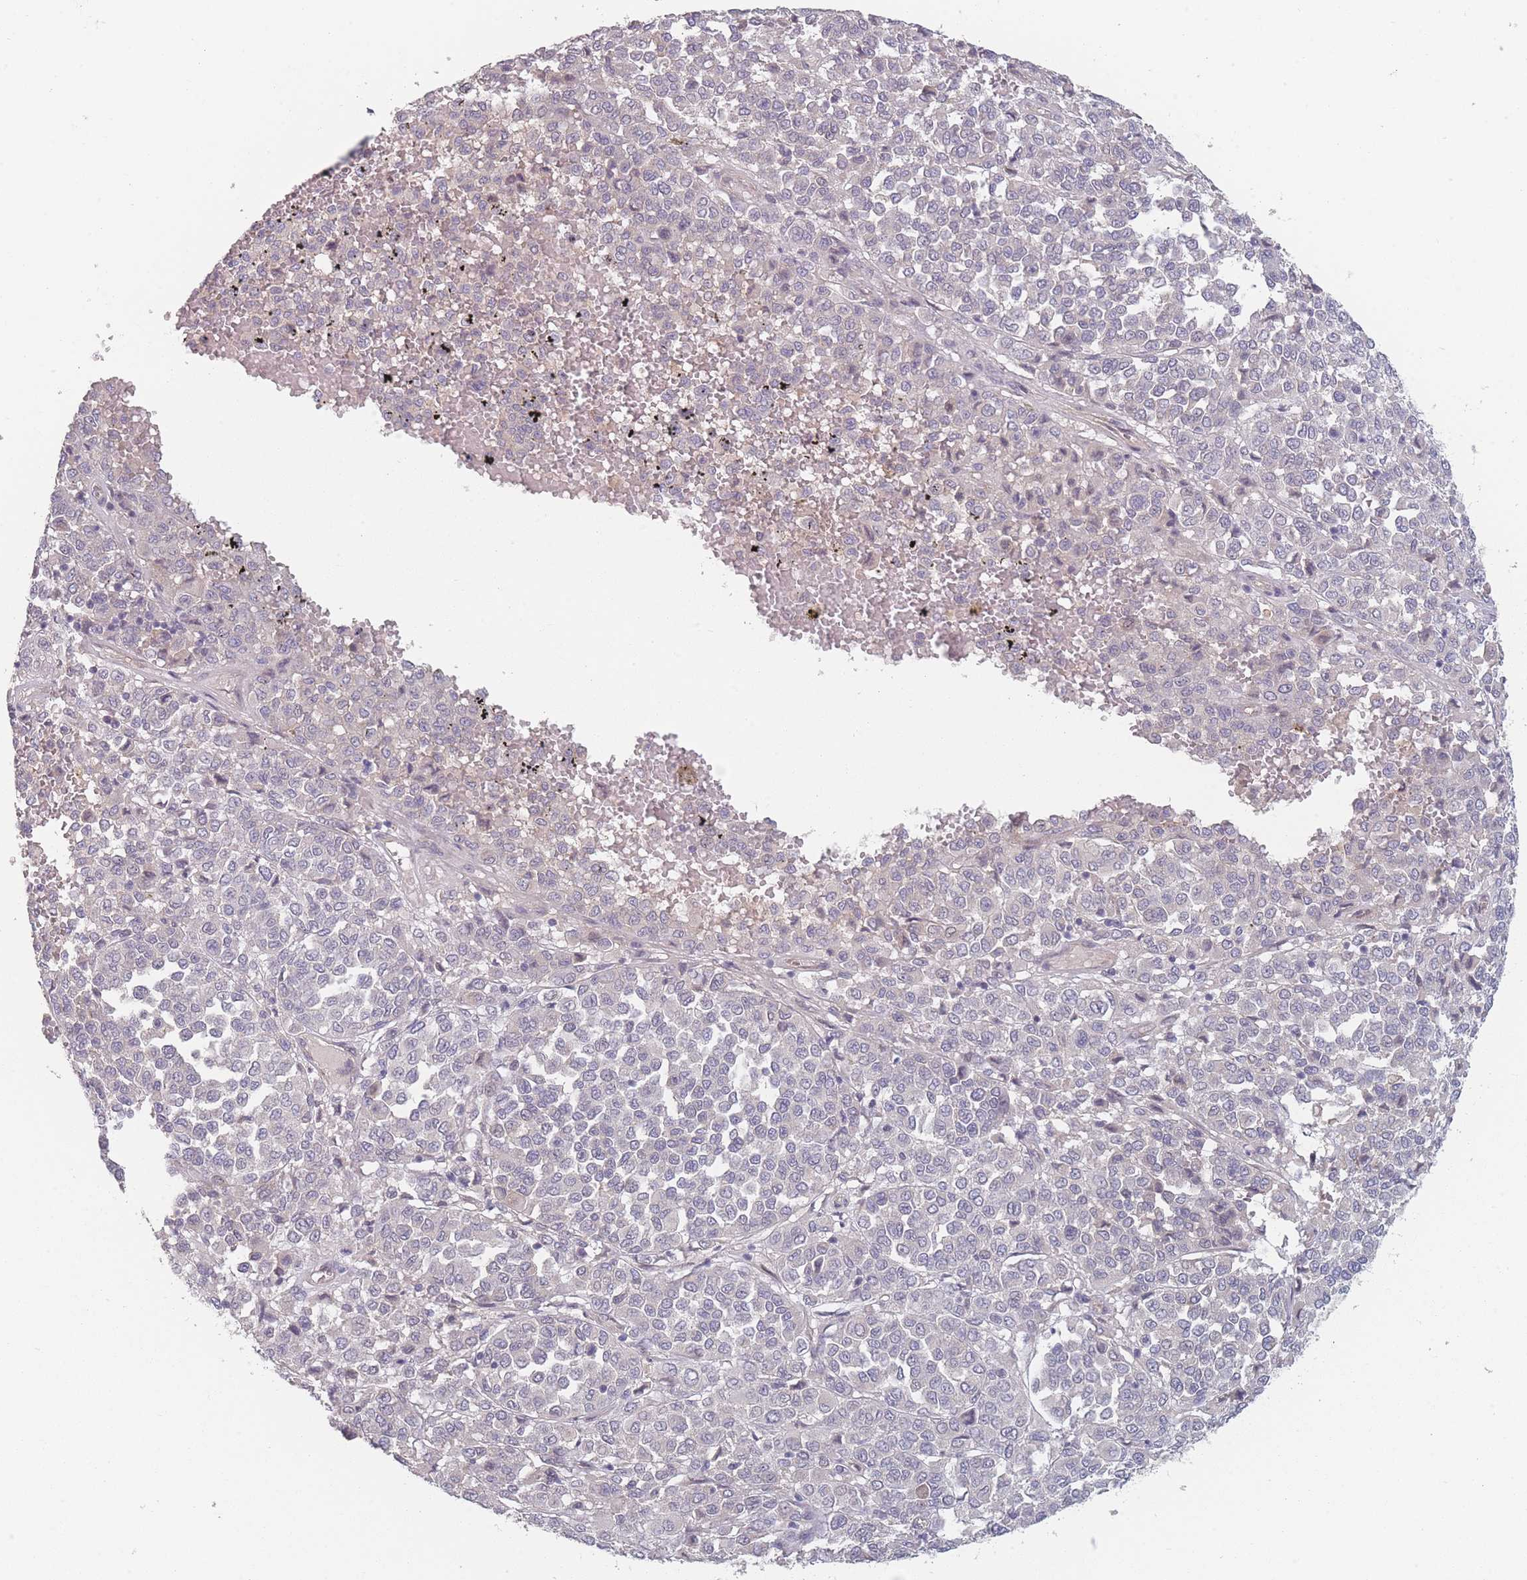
{"staining": {"intensity": "negative", "quantity": "none", "location": "none"}, "tissue": "melanoma", "cell_type": "Tumor cells", "image_type": "cancer", "snomed": [{"axis": "morphology", "description": "Malignant melanoma, Metastatic site"}, {"axis": "topography", "description": "Pancreas"}], "caption": "DAB immunohistochemical staining of human malignant melanoma (metastatic site) reveals no significant positivity in tumor cells.", "gene": "ANKRD10", "patient": {"sex": "female", "age": 30}}